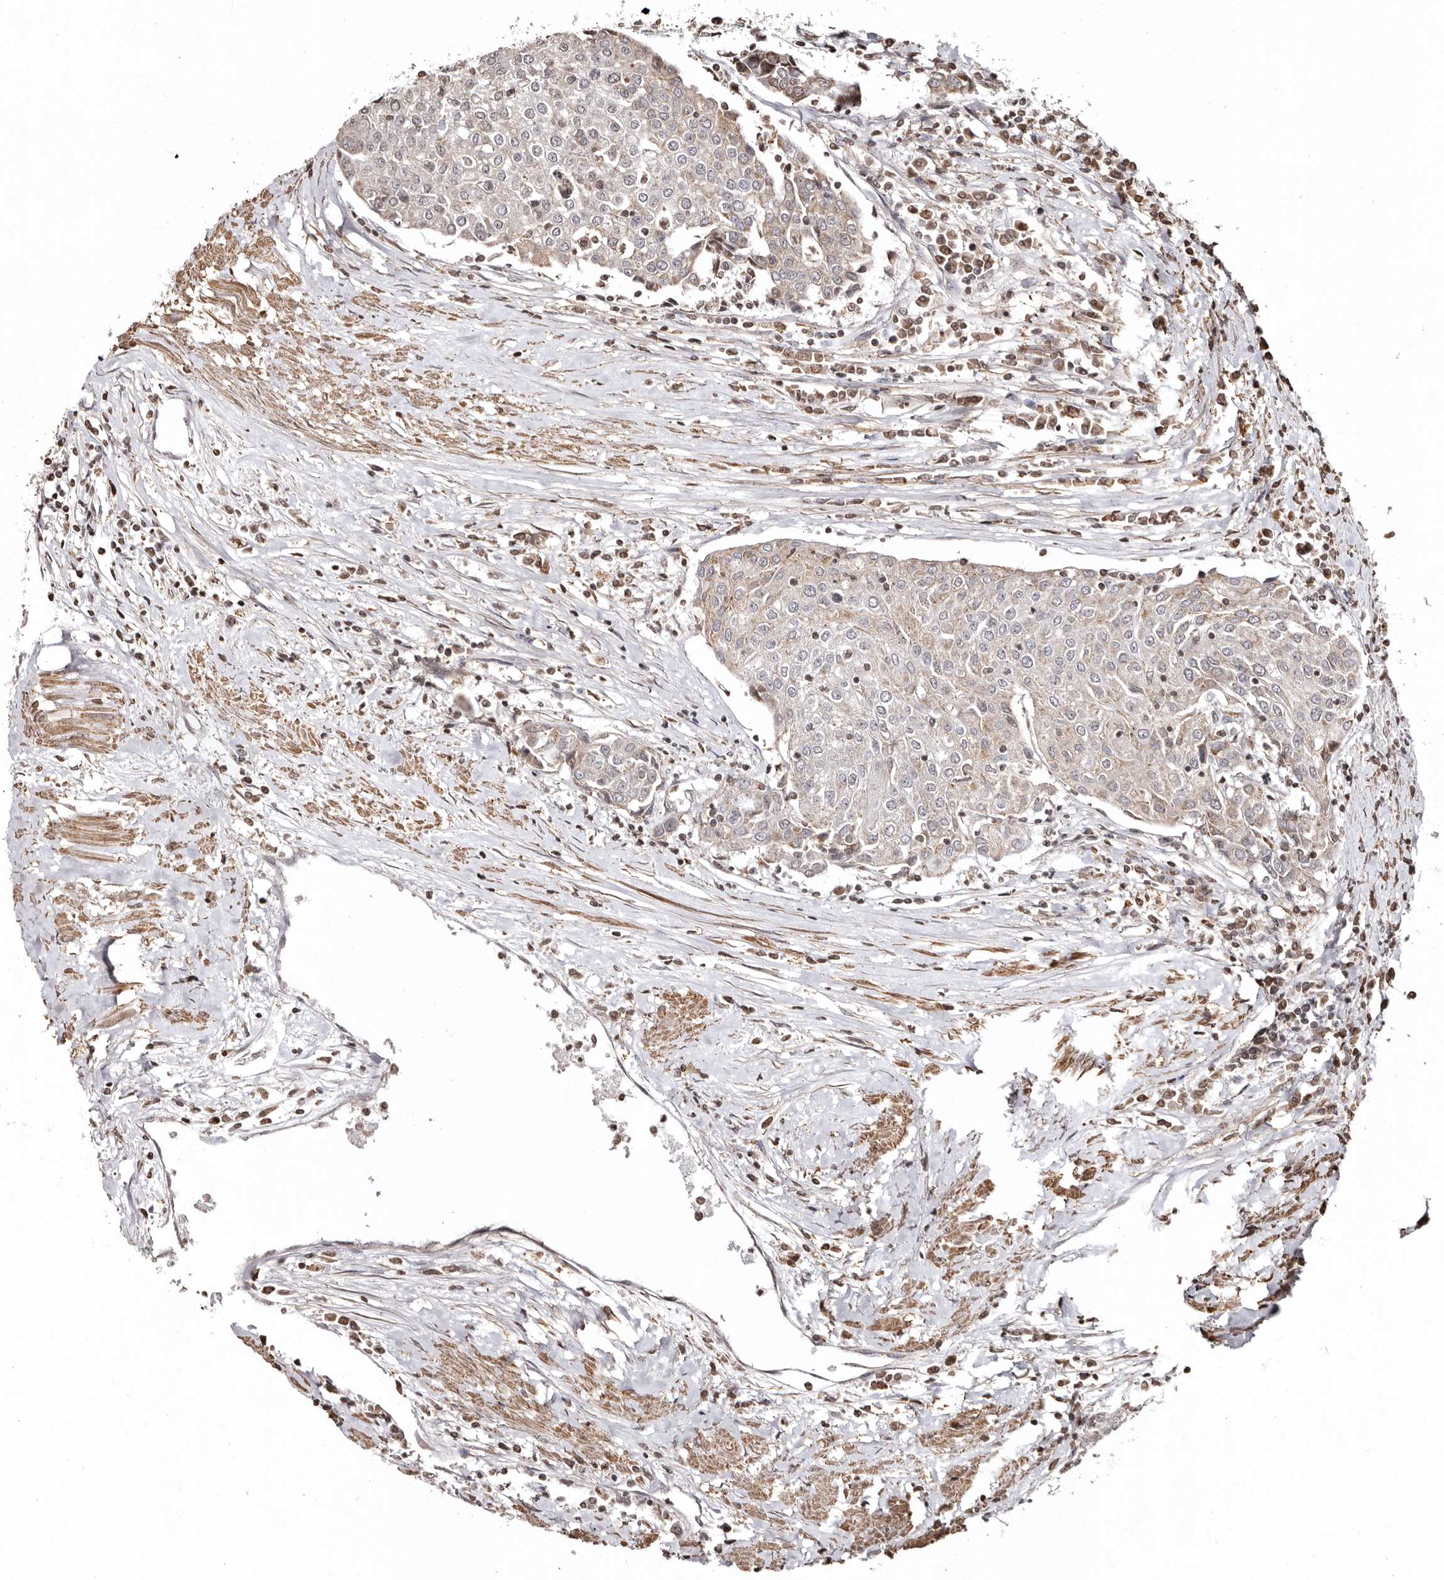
{"staining": {"intensity": "weak", "quantity": "<25%", "location": "cytoplasmic/membranous"}, "tissue": "urothelial cancer", "cell_type": "Tumor cells", "image_type": "cancer", "snomed": [{"axis": "morphology", "description": "Urothelial carcinoma, High grade"}, {"axis": "topography", "description": "Urinary bladder"}], "caption": "A micrograph of human urothelial cancer is negative for staining in tumor cells.", "gene": "CCDC190", "patient": {"sex": "female", "age": 85}}